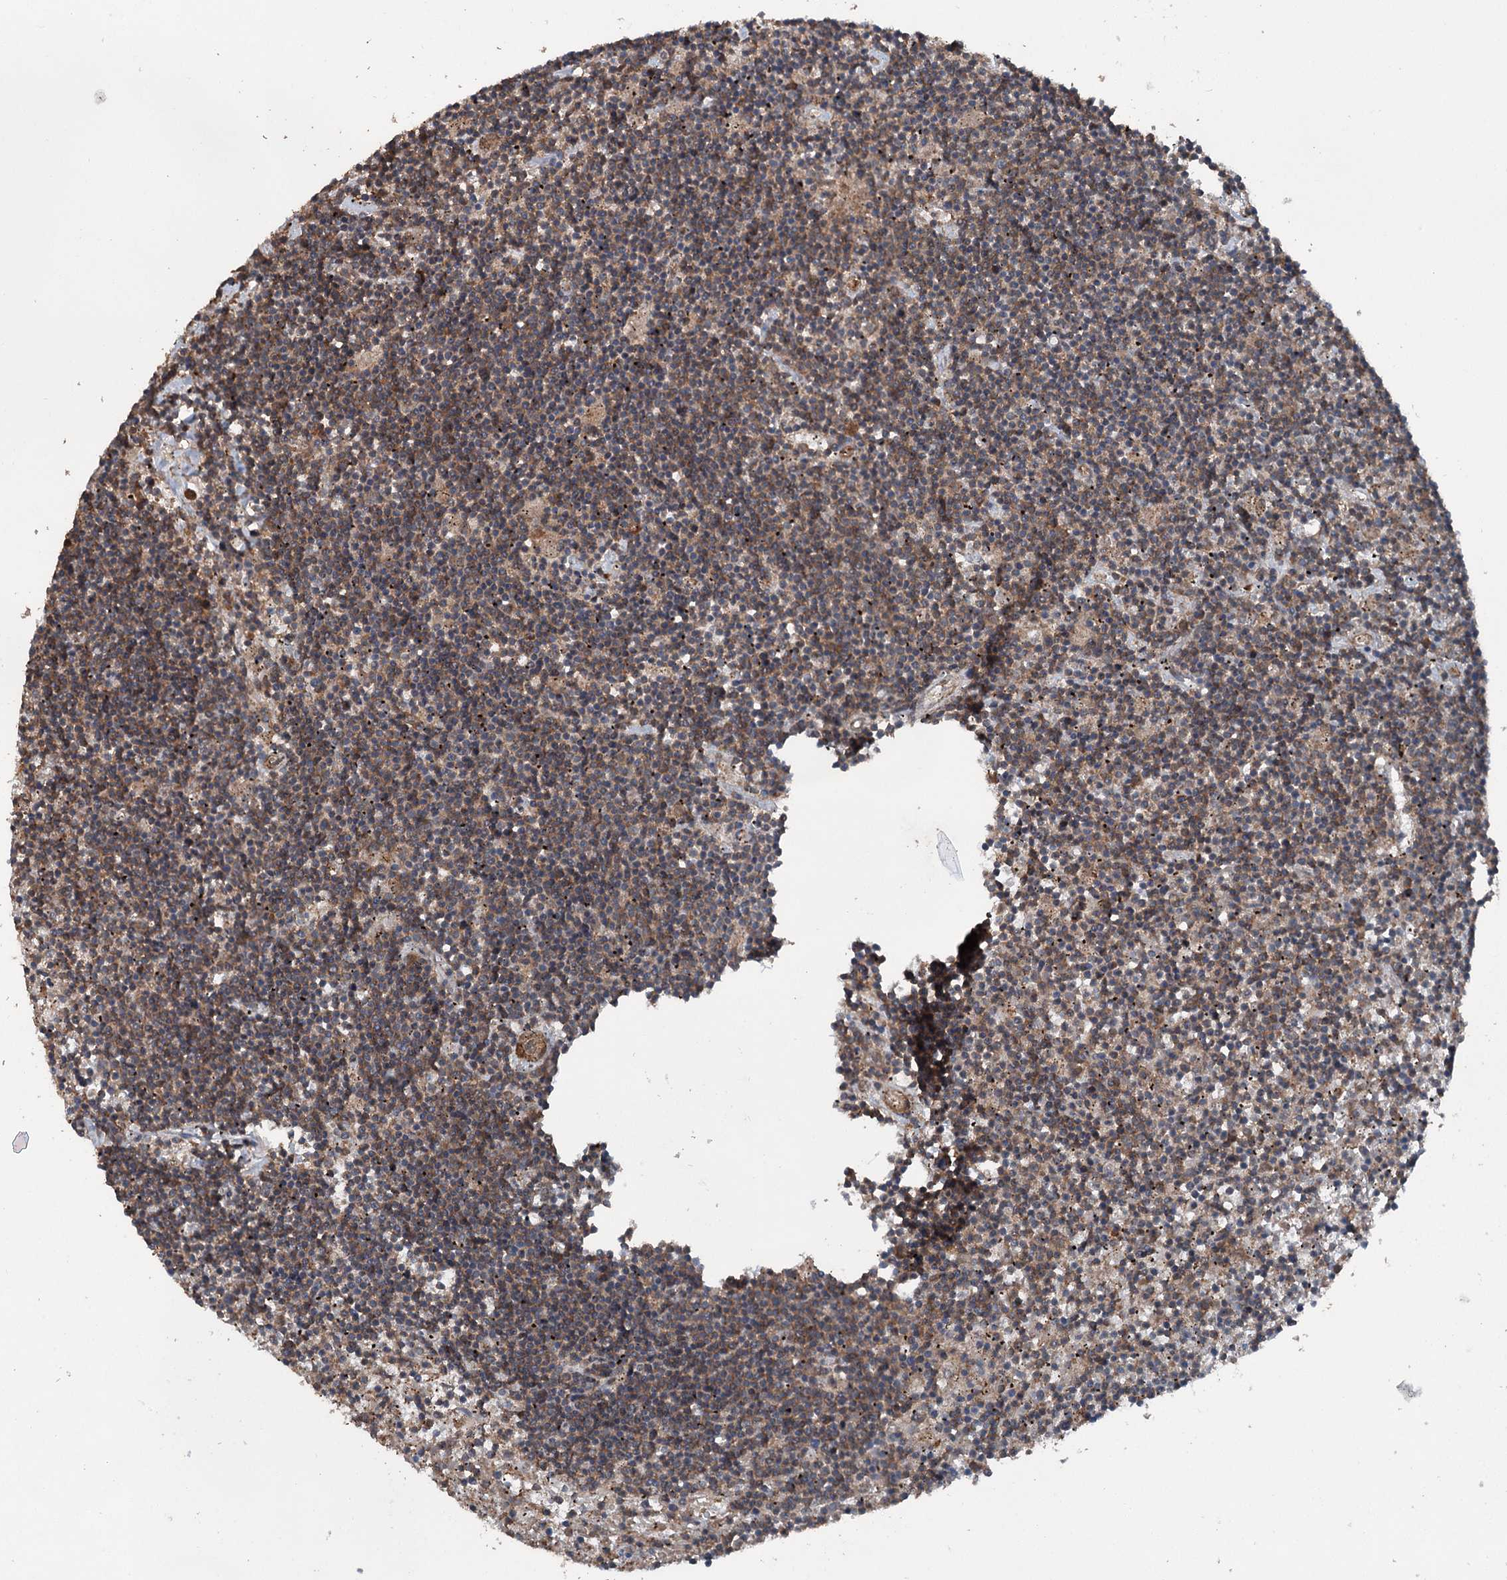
{"staining": {"intensity": "moderate", "quantity": "25%-75%", "location": "cytoplasmic/membranous"}, "tissue": "lymphoma", "cell_type": "Tumor cells", "image_type": "cancer", "snomed": [{"axis": "morphology", "description": "Malignant lymphoma, non-Hodgkin's type, Low grade"}, {"axis": "topography", "description": "Spleen"}], "caption": "Moderate cytoplasmic/membranous protein positivity is seen in about 25%-75% of tumor cells in lymphoma.", "gene": "RNF214", "patient": {"sex": "male", "age": 76}}